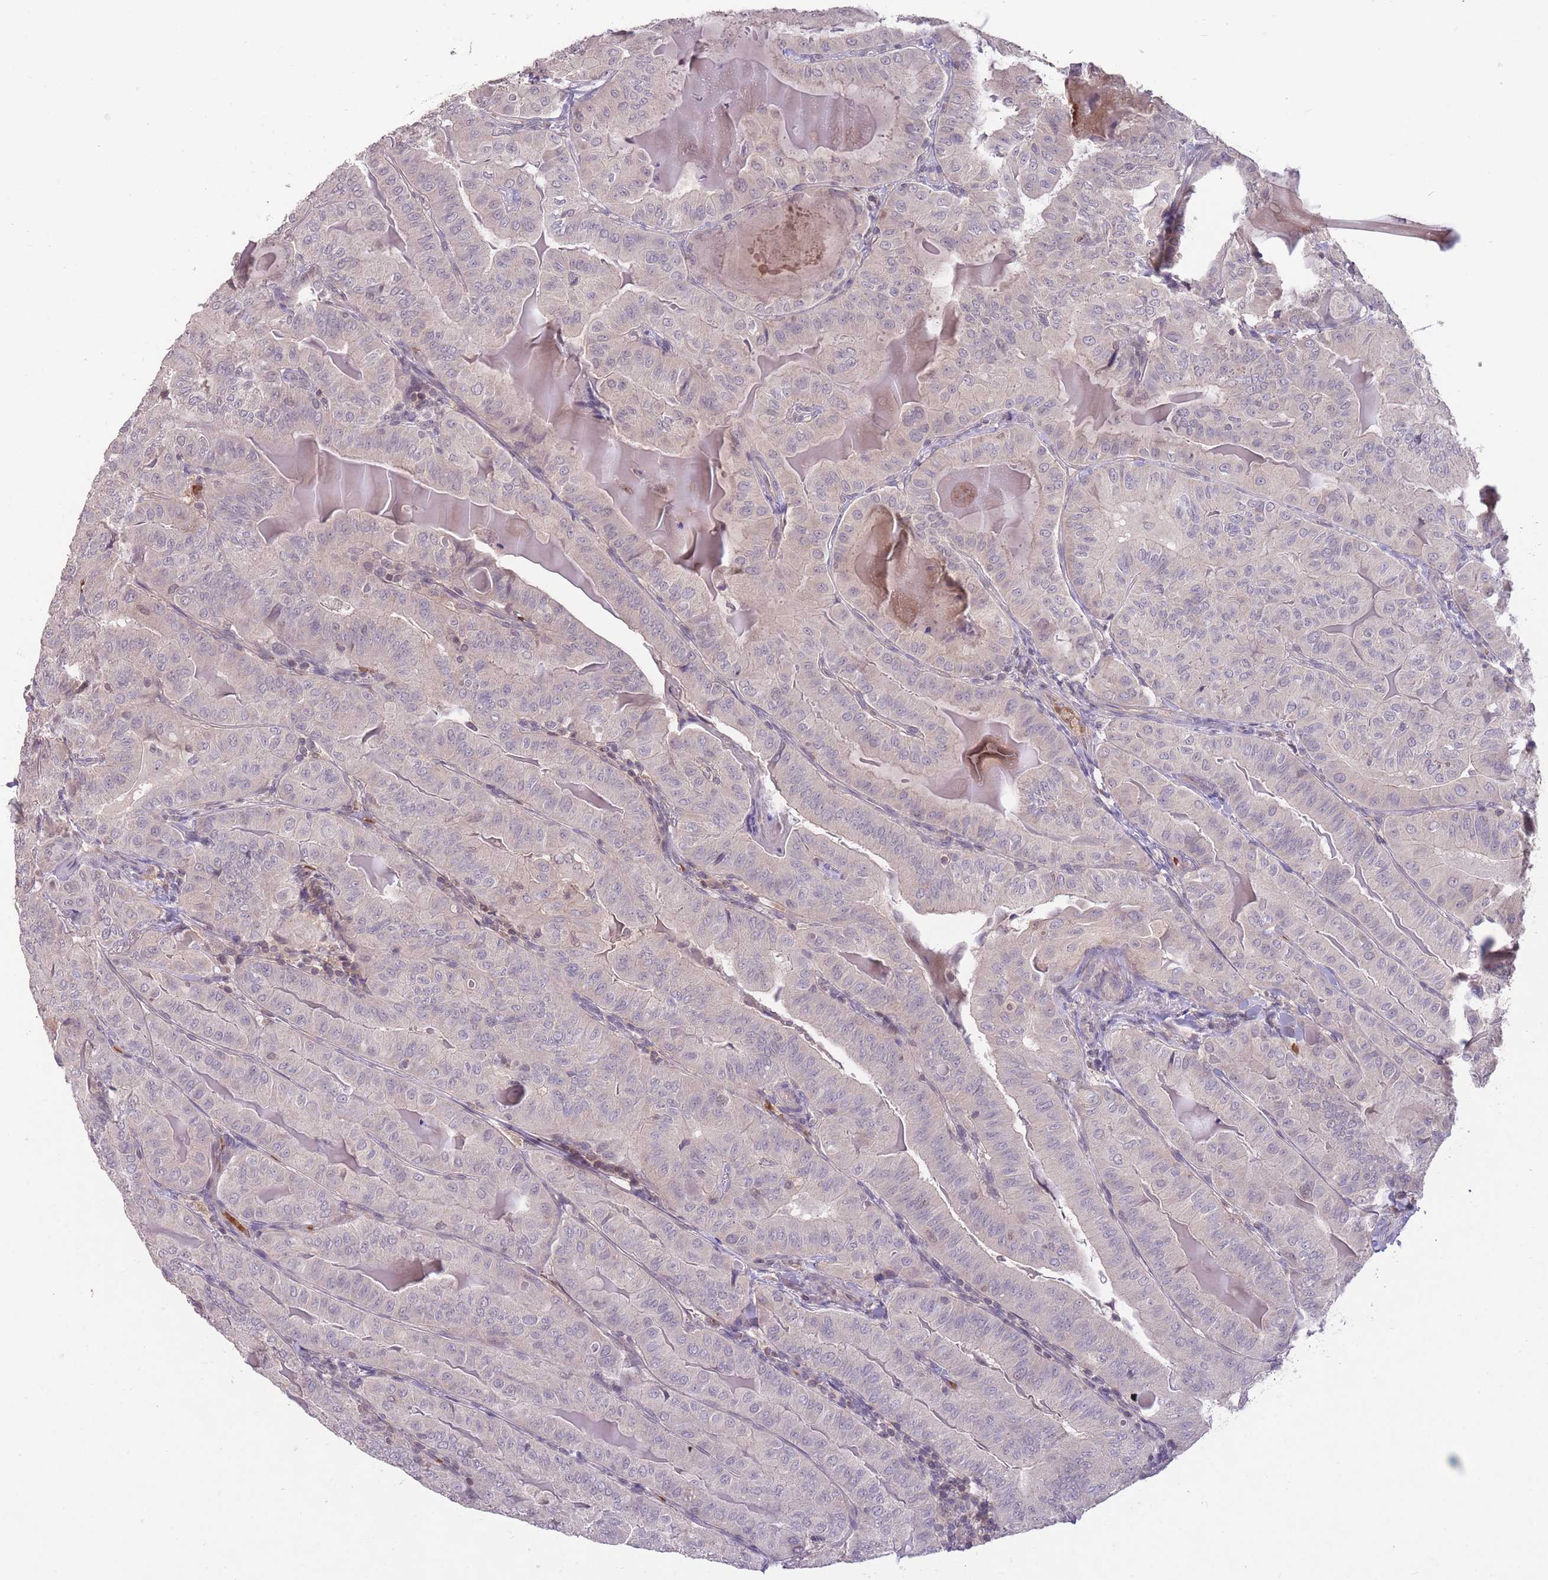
{"staining": {"intensity": "negative", "quantity": "none", "location": "none"}, "tissue": "thyroid cancer", "cell_type": "Tumor cells", "image_type": "cancer", "snomed": [{"axis": "morphology", "description": "Papillary adenocarcinoma, NOS"}, {"axis": "topography", "description": "Thyroid gland"}], "caption": "Immunohistochemistry (IHC) micrograph of human thyroid papillary adenocarcinoma stained for a protein (brown), which displays no staining in tumor cells.", "gene": "ADCYAP1R1", "patient": {"sex": "female", "age": 68}}